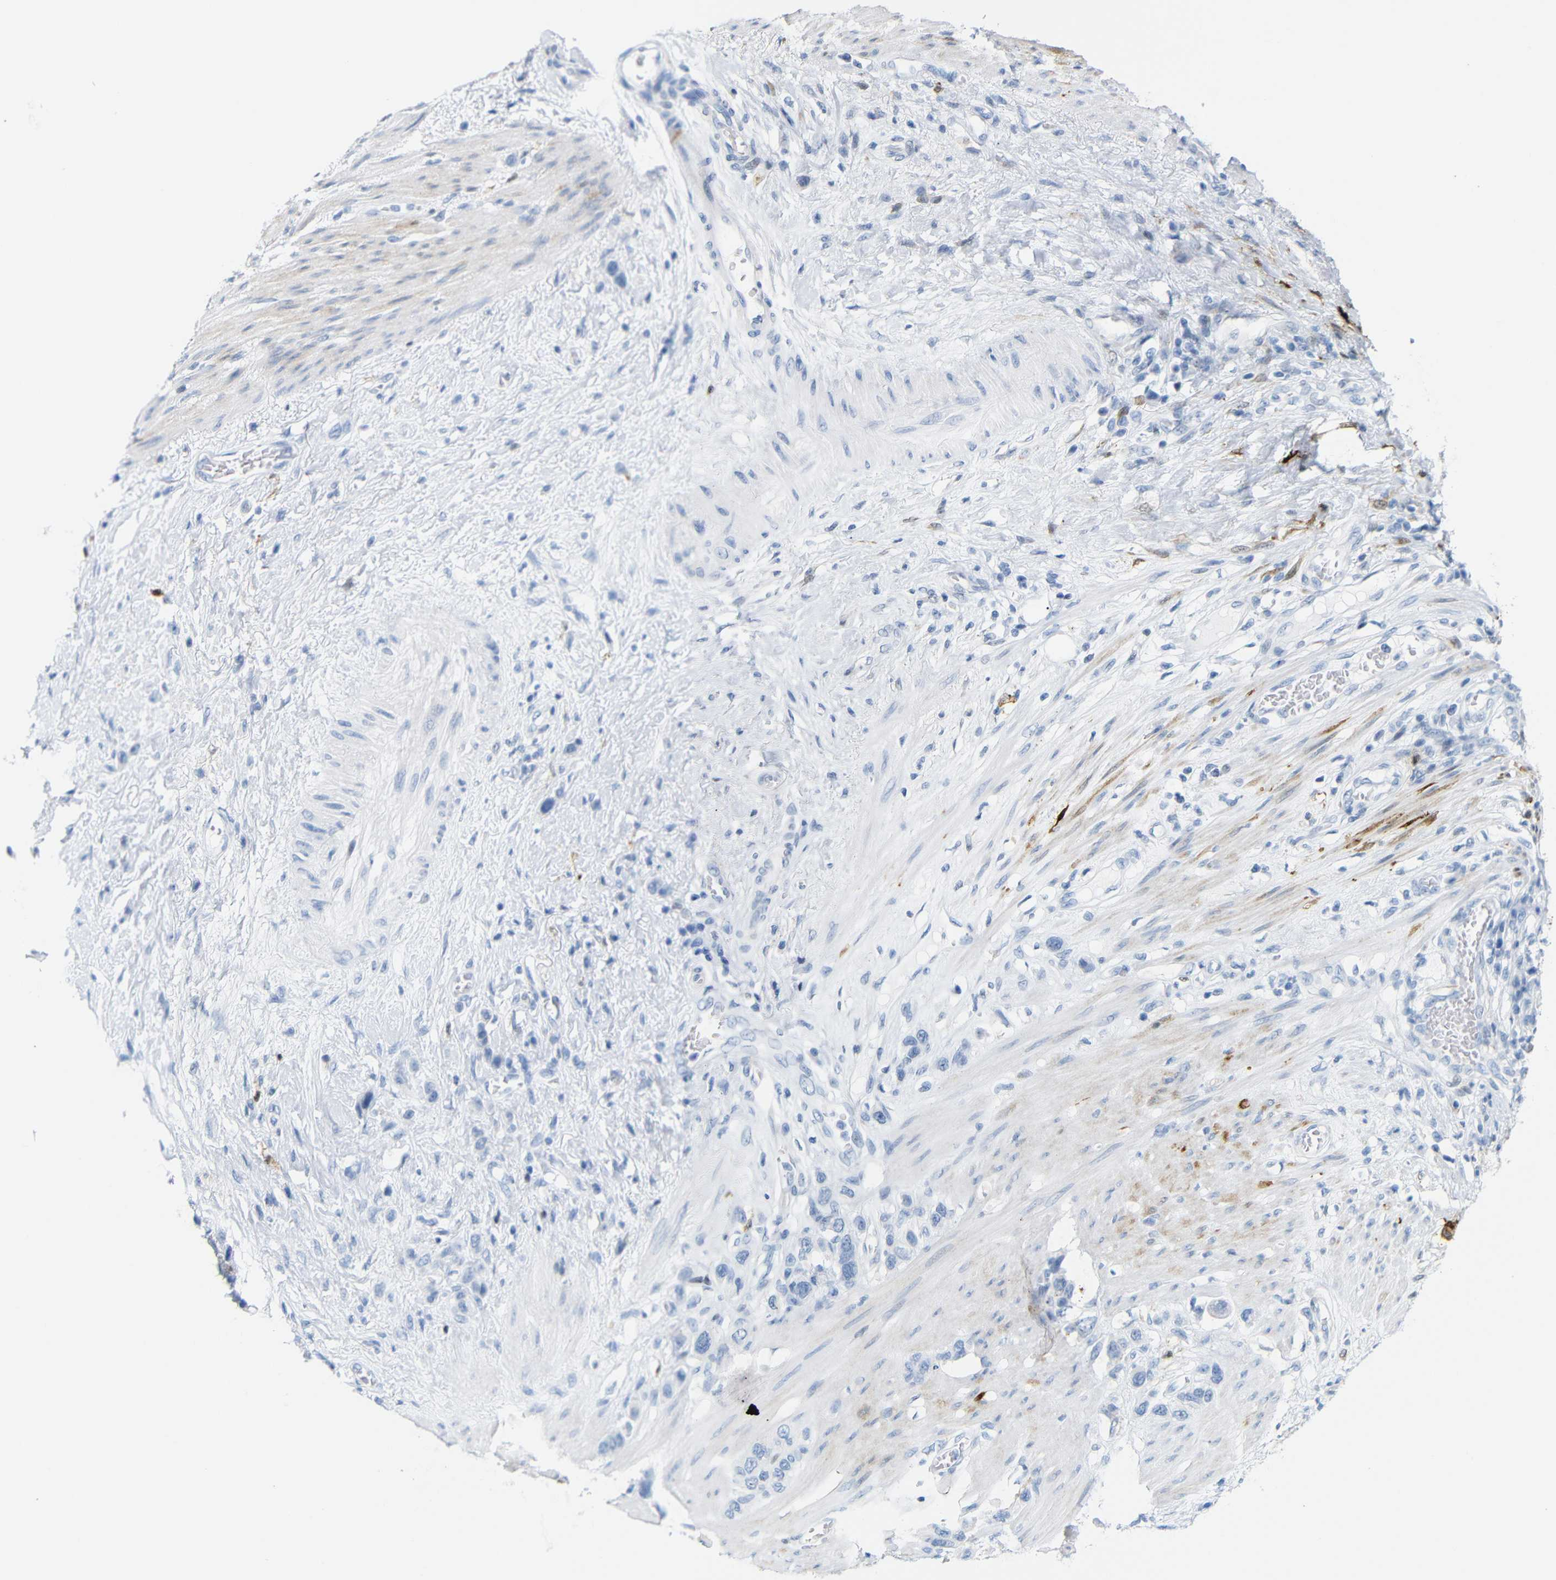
{"staining": {"intensity": "negative", "quantity": "none", "location": "none"}, "tissue": "stomach cancer", "cell_type": "Tumor cells", "image_type": "cancer", "snomed": [{"axis": "morphology", "description": "Adenocarcinoma, NOS"}, {"axis": "morphology", "description": "Adenocarcinoma, High grade"}, {"axis": "topography", "description": "Stomach, upper"}, {"axis": "topography", "description": "Stomach, lower"}], "caption": "The immunohistochemistry histopathology image has no significant expression in tumor cells of adenocarcinoma (stomach) tissue.", "gene": "MT1A", "patient": {"sex": "female", "age": 65}}